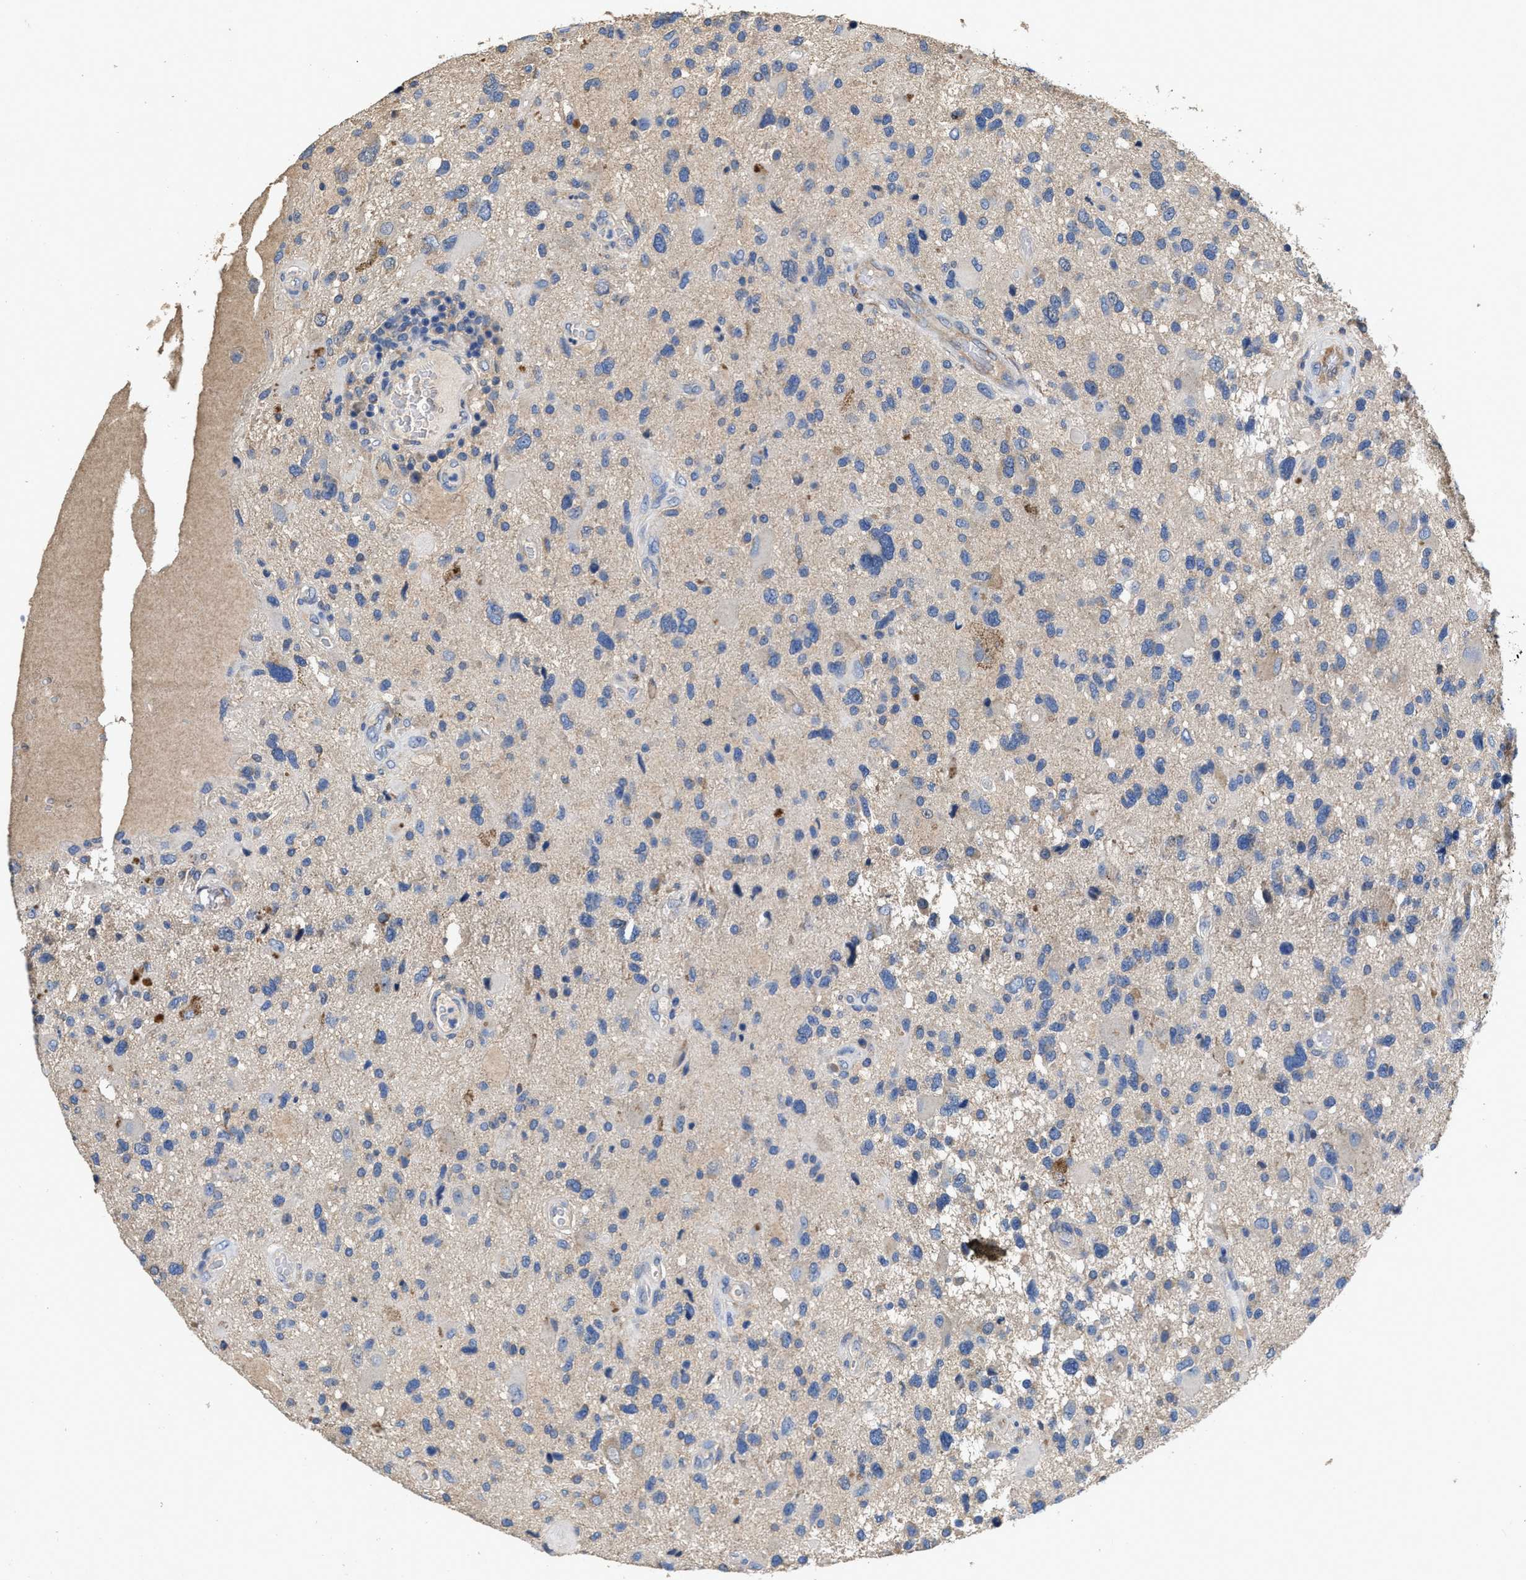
{"staining": {"intensity": "negative", "quantity": "none", "location": "none"}, "tissue": "glioma", "cell_type": "Tumor cells", "image_type": "cancer", "snomed": [{"axis": "morphology", "description": "Glioma, malignant, High grade"}, {"axis": "topography", "description": "Brain"}], "caption": "Immunohistochemistry (IHC) photomicrograph of human malignant glioma (high-grade) stained for a protein (brown), which displays no positivity in tumor cells.", "gene": "PEG10", "patient": {"sex": "male", "age": 33}}